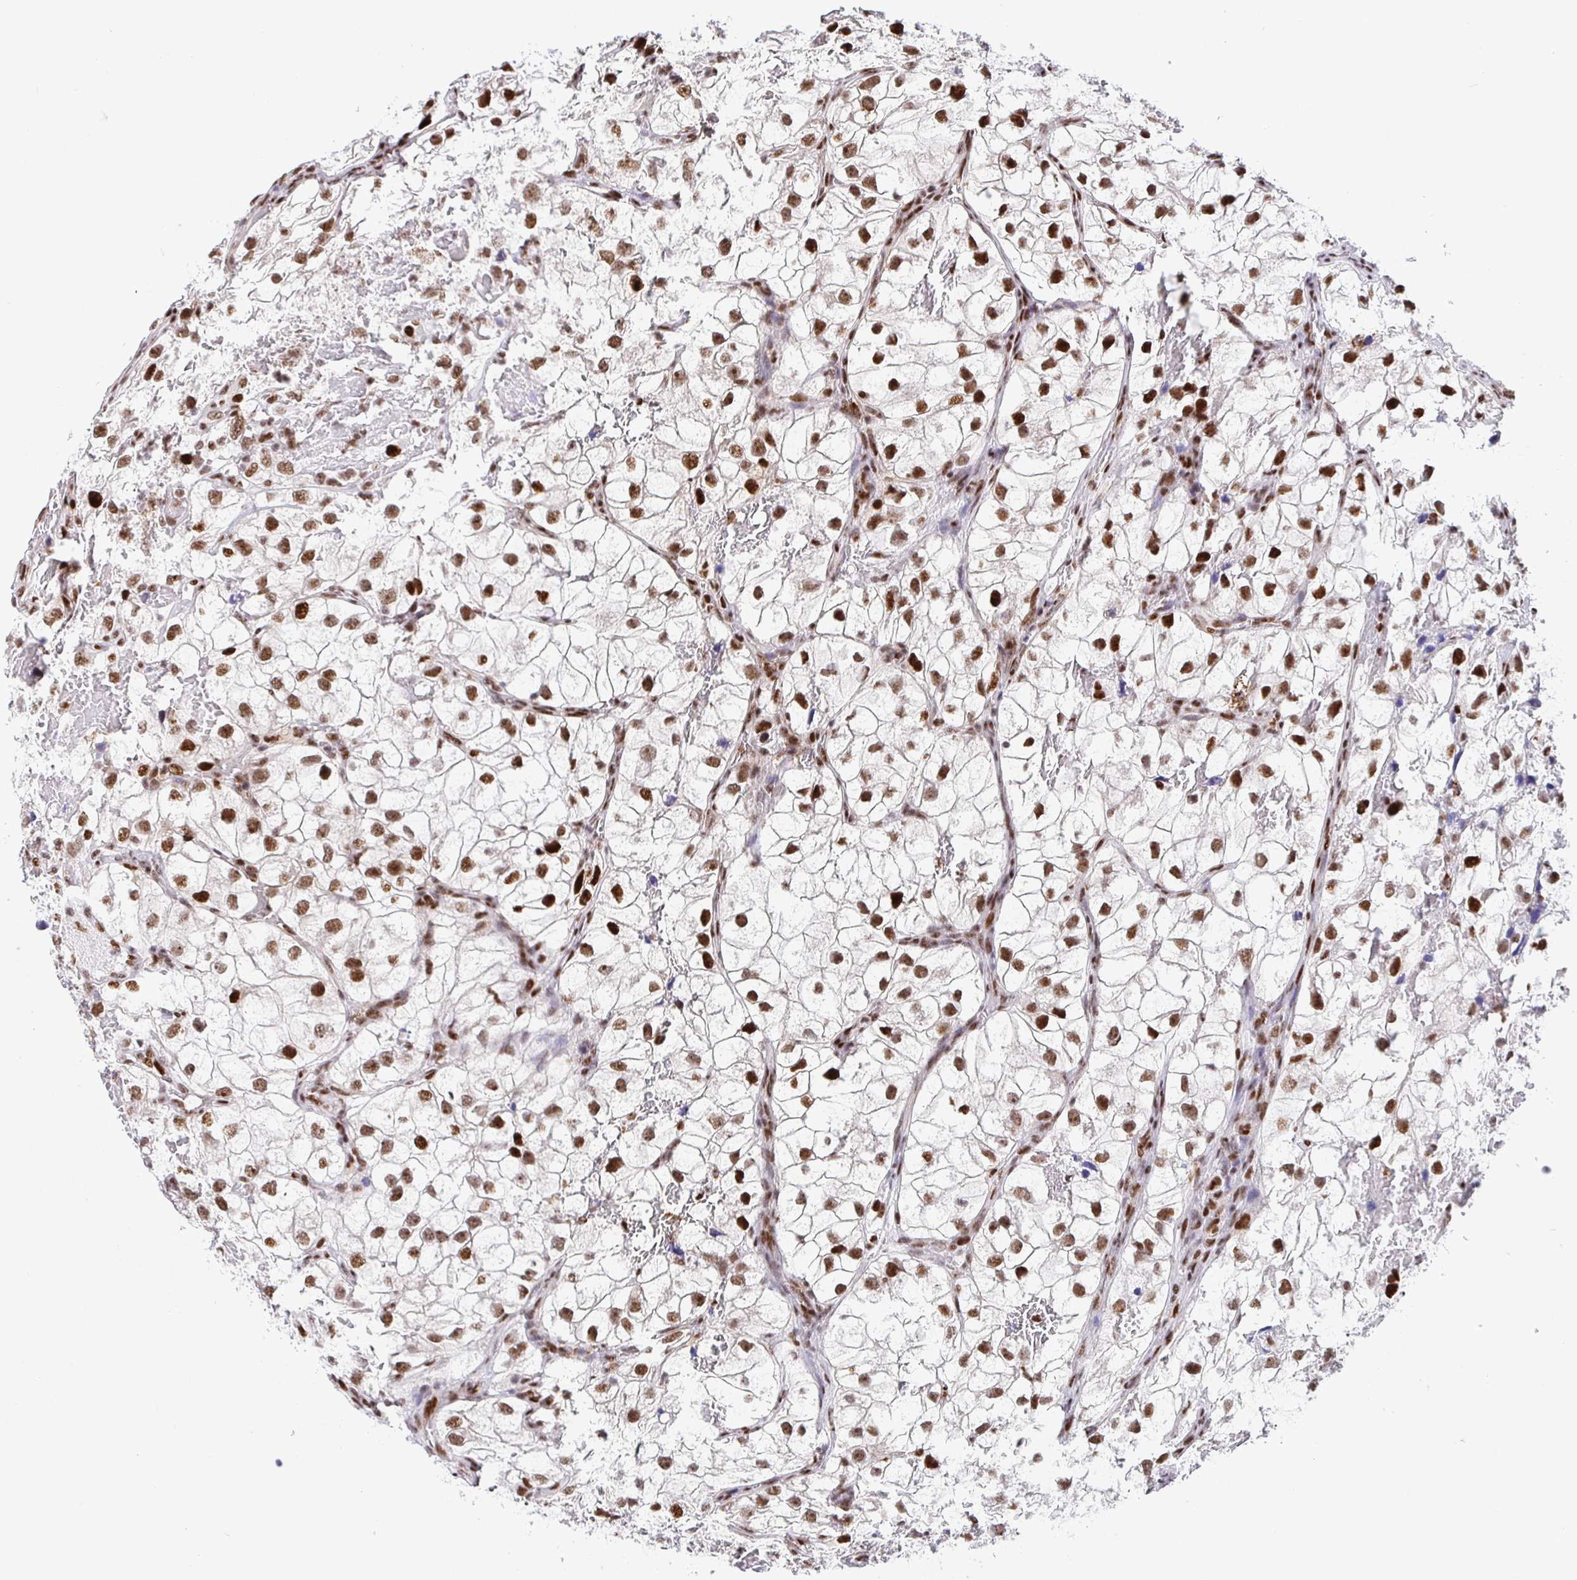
{"staining": {"intensity": "moderate", "quantity": ">75%", "location": "nuclear"}, "tissue": "renal cancer", "cell_type": "Tumor cells", "image_type": "cancer", "snomed": [{"axis": "morphology", "description": "Adenocarcinoma, NOS"}, {"axis": "topography", "description": "Kidney"}], "caption": "High-power microscopy captured an immunohistochemistry photomicrograph of renal cancer (adenocarcinoma), revealing moderate nuclear staining in about >75% of tumor cells.", "gene": "SETD5", "patient": {"sex": "male", "age": 59}}